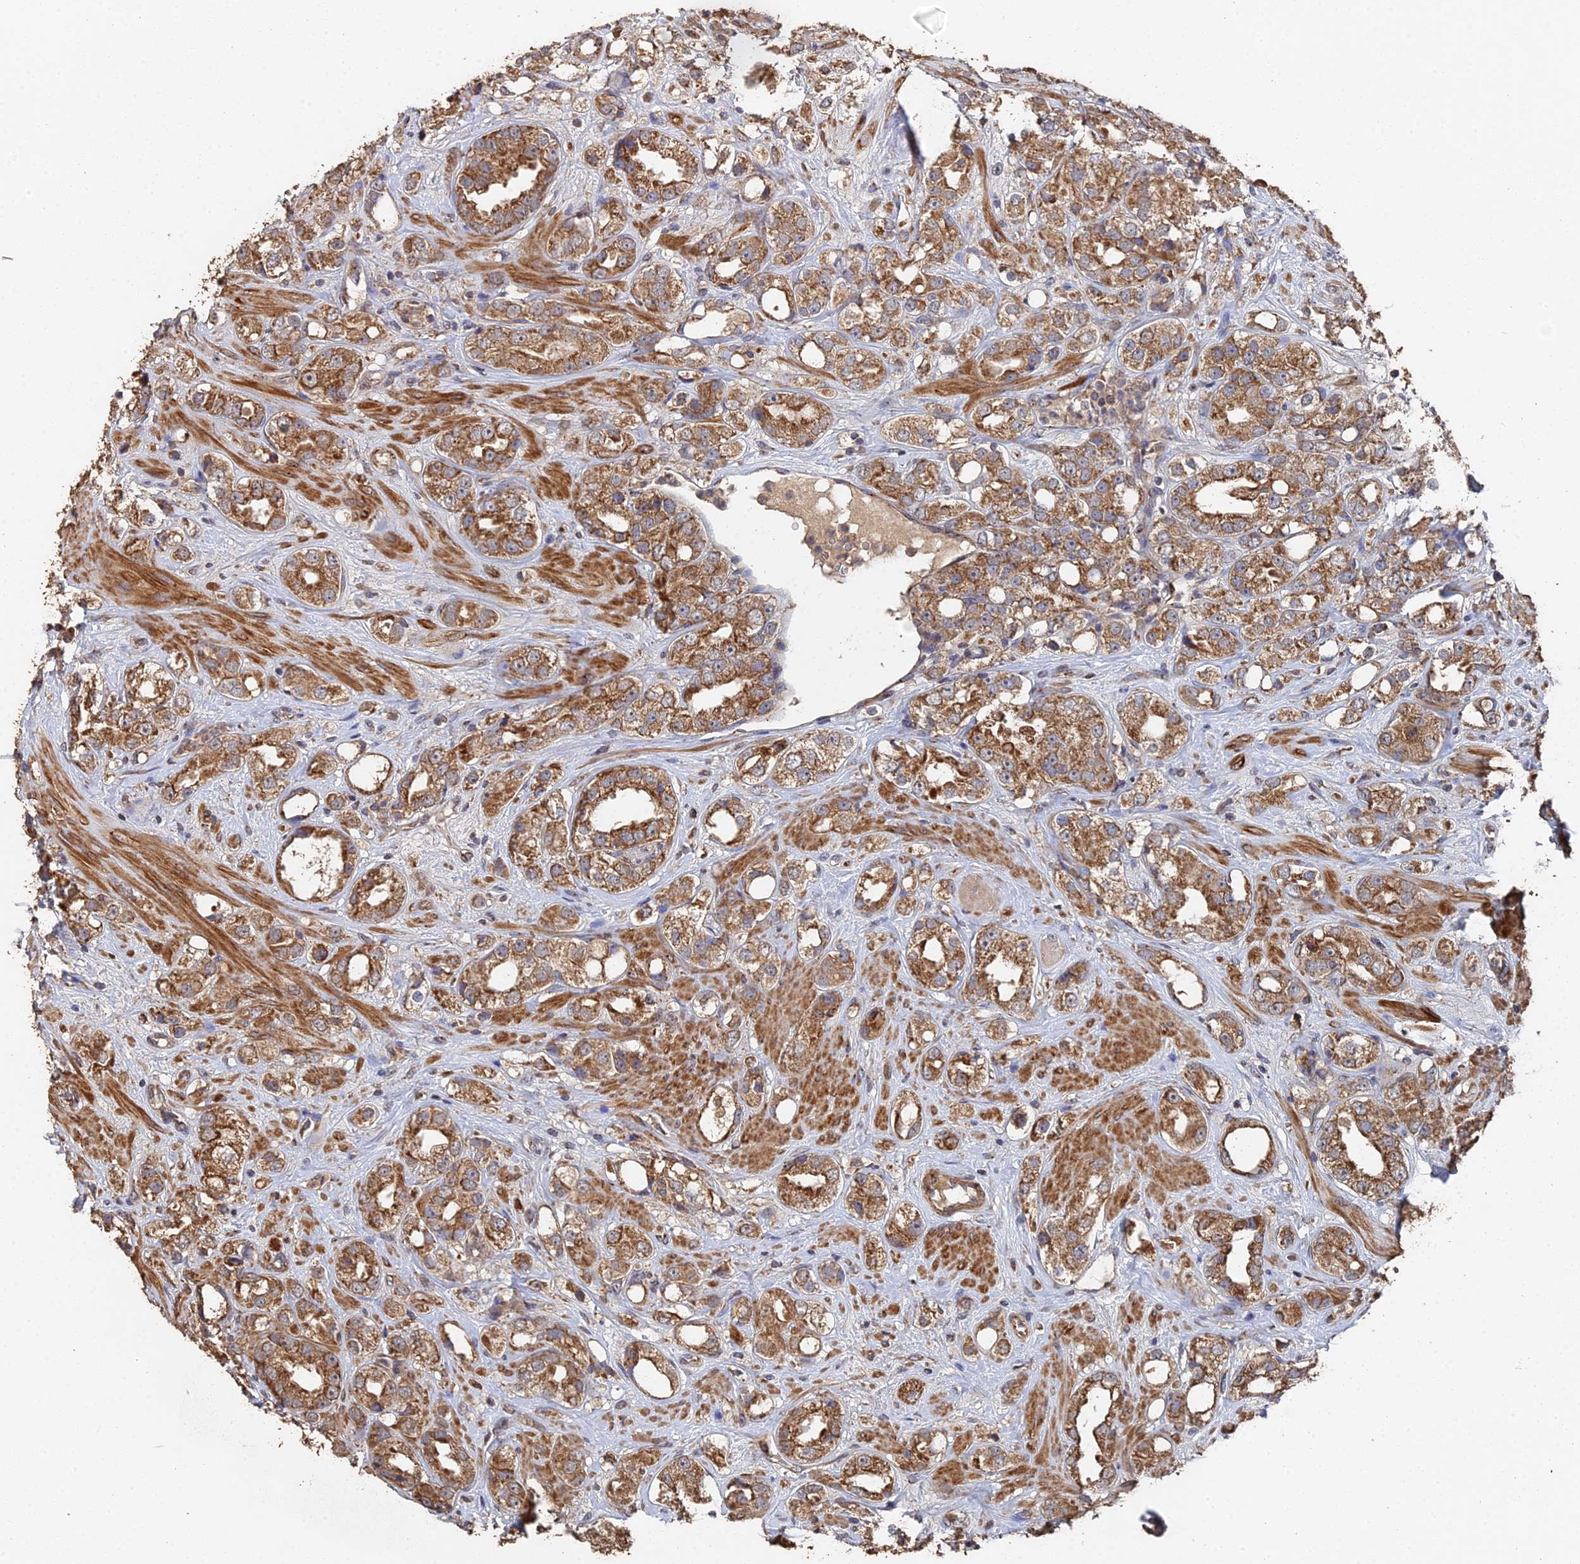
{"staining": {"intensity": "moderate", "quantity": ">75%", "location": "cytoplasmic/membranous"}, "tissue": "prostate cancer", "cell_type": "Tumor cells", "image_type": "cancer", "snomed": [{"axis": "morphology", "description": "Adenocarcinoma, NOS"}, {"axis": "topography", "description": "Prostate"}], "caption": "DAB (3,3'-diaminobenzidine) immunohistochemical staining of prostate cancer (adenocarcinoma) displays moderate cytoplasmic/membranous protein positivity in approximately >75% of tumor cells.", "gene": "SPANXN4", "patient": {"sex": "male", "age": 79}}